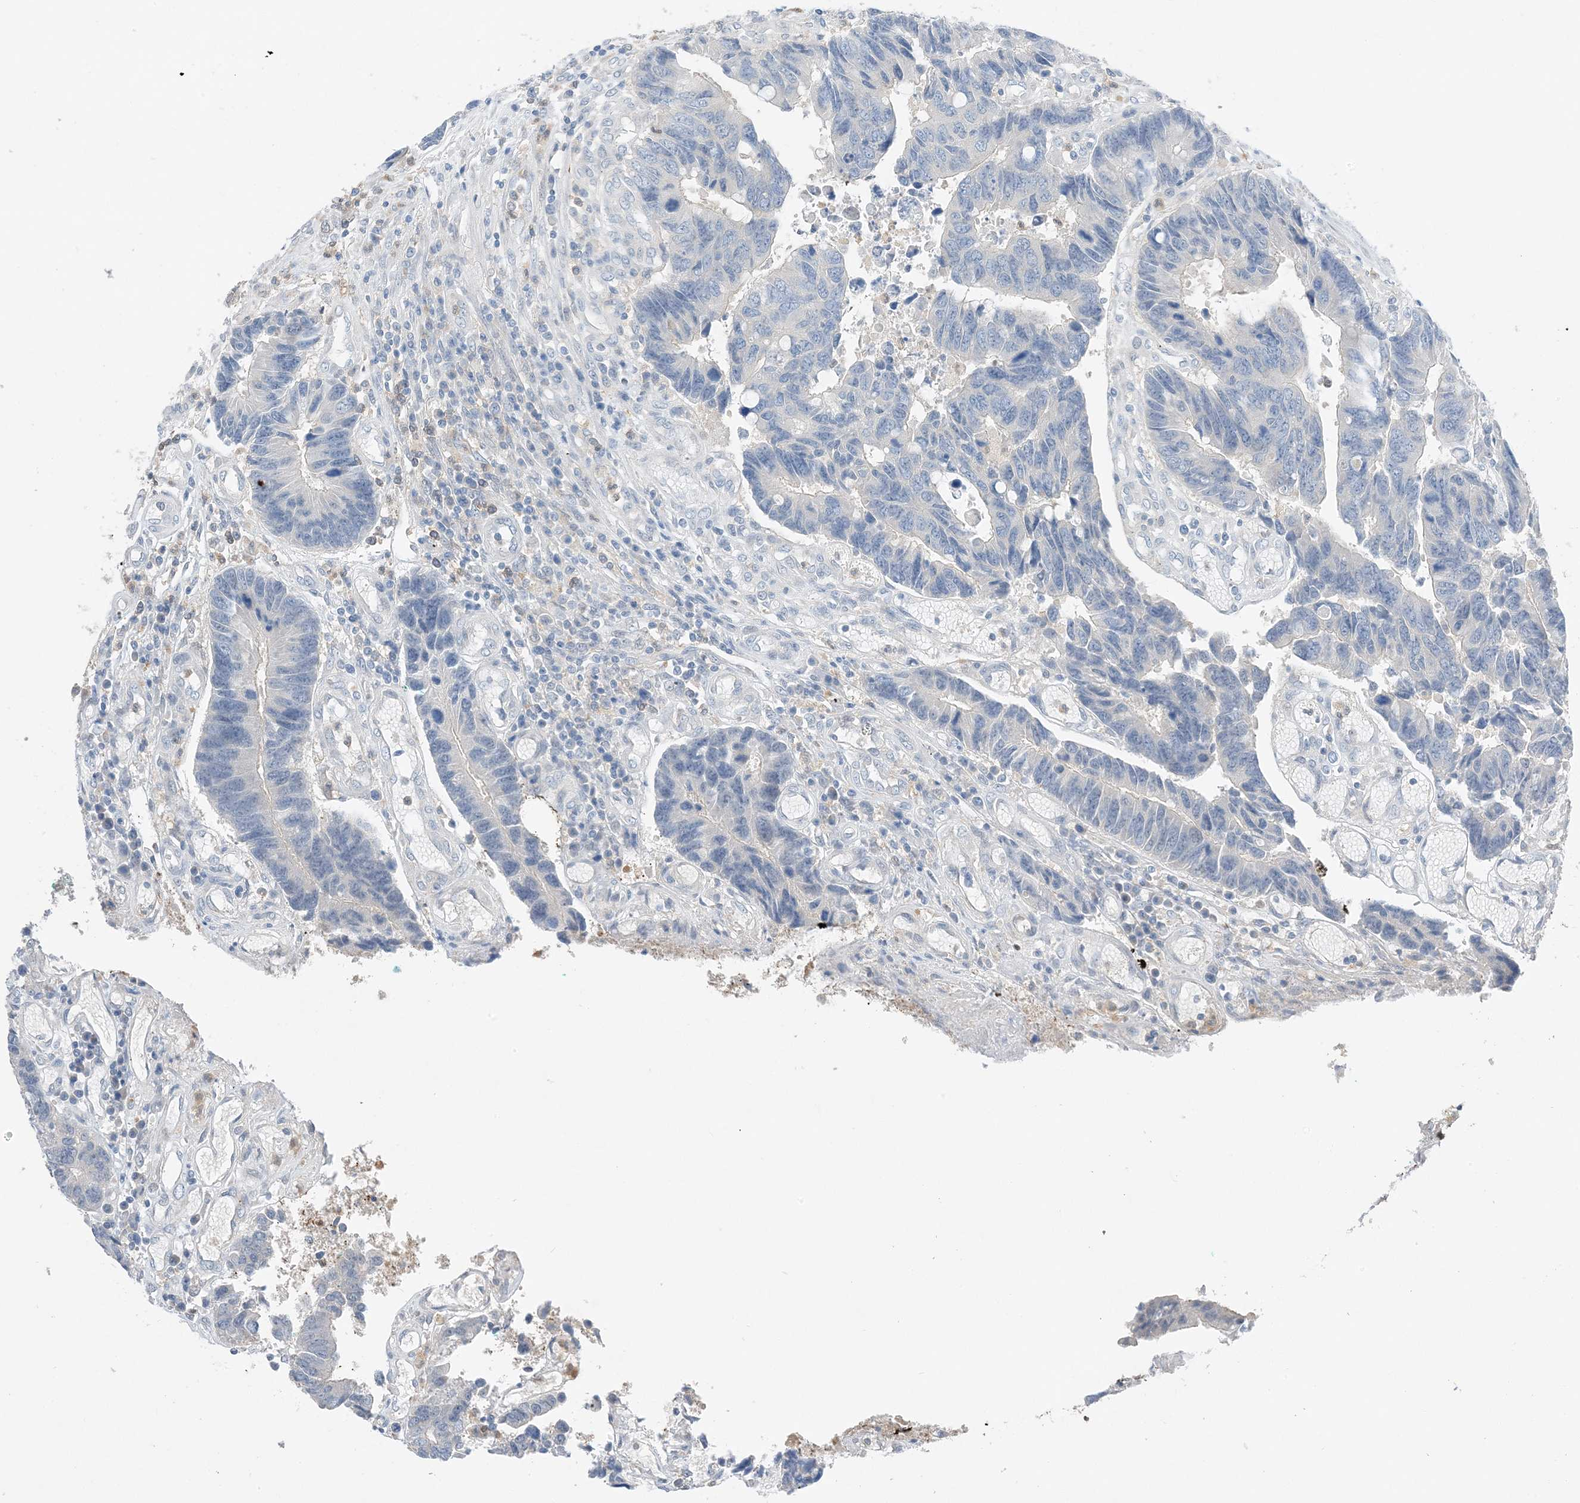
{"staining": {"intensity": "negative", "quantity": "none", "location": "none"}, "tissue": "colorectal cancer", "cell_type": "Tumor cells", "image_type": "cancer", "snomed": [{"axis": "morphology", "description": "Adenocarcinoma, NOS"}, {"axis": "topography", "description": "Rectum"}], "caption": "An image of colorectal adenocarcinoma stained for a protein reveals no brown staining in tumor cells. (DAB (3,3'-diaminobenzidine) immunohistochemistry with hematoxylin counter stain).", "gene": "KIFBP", "patient": {"sex": "male", "age": 84}}